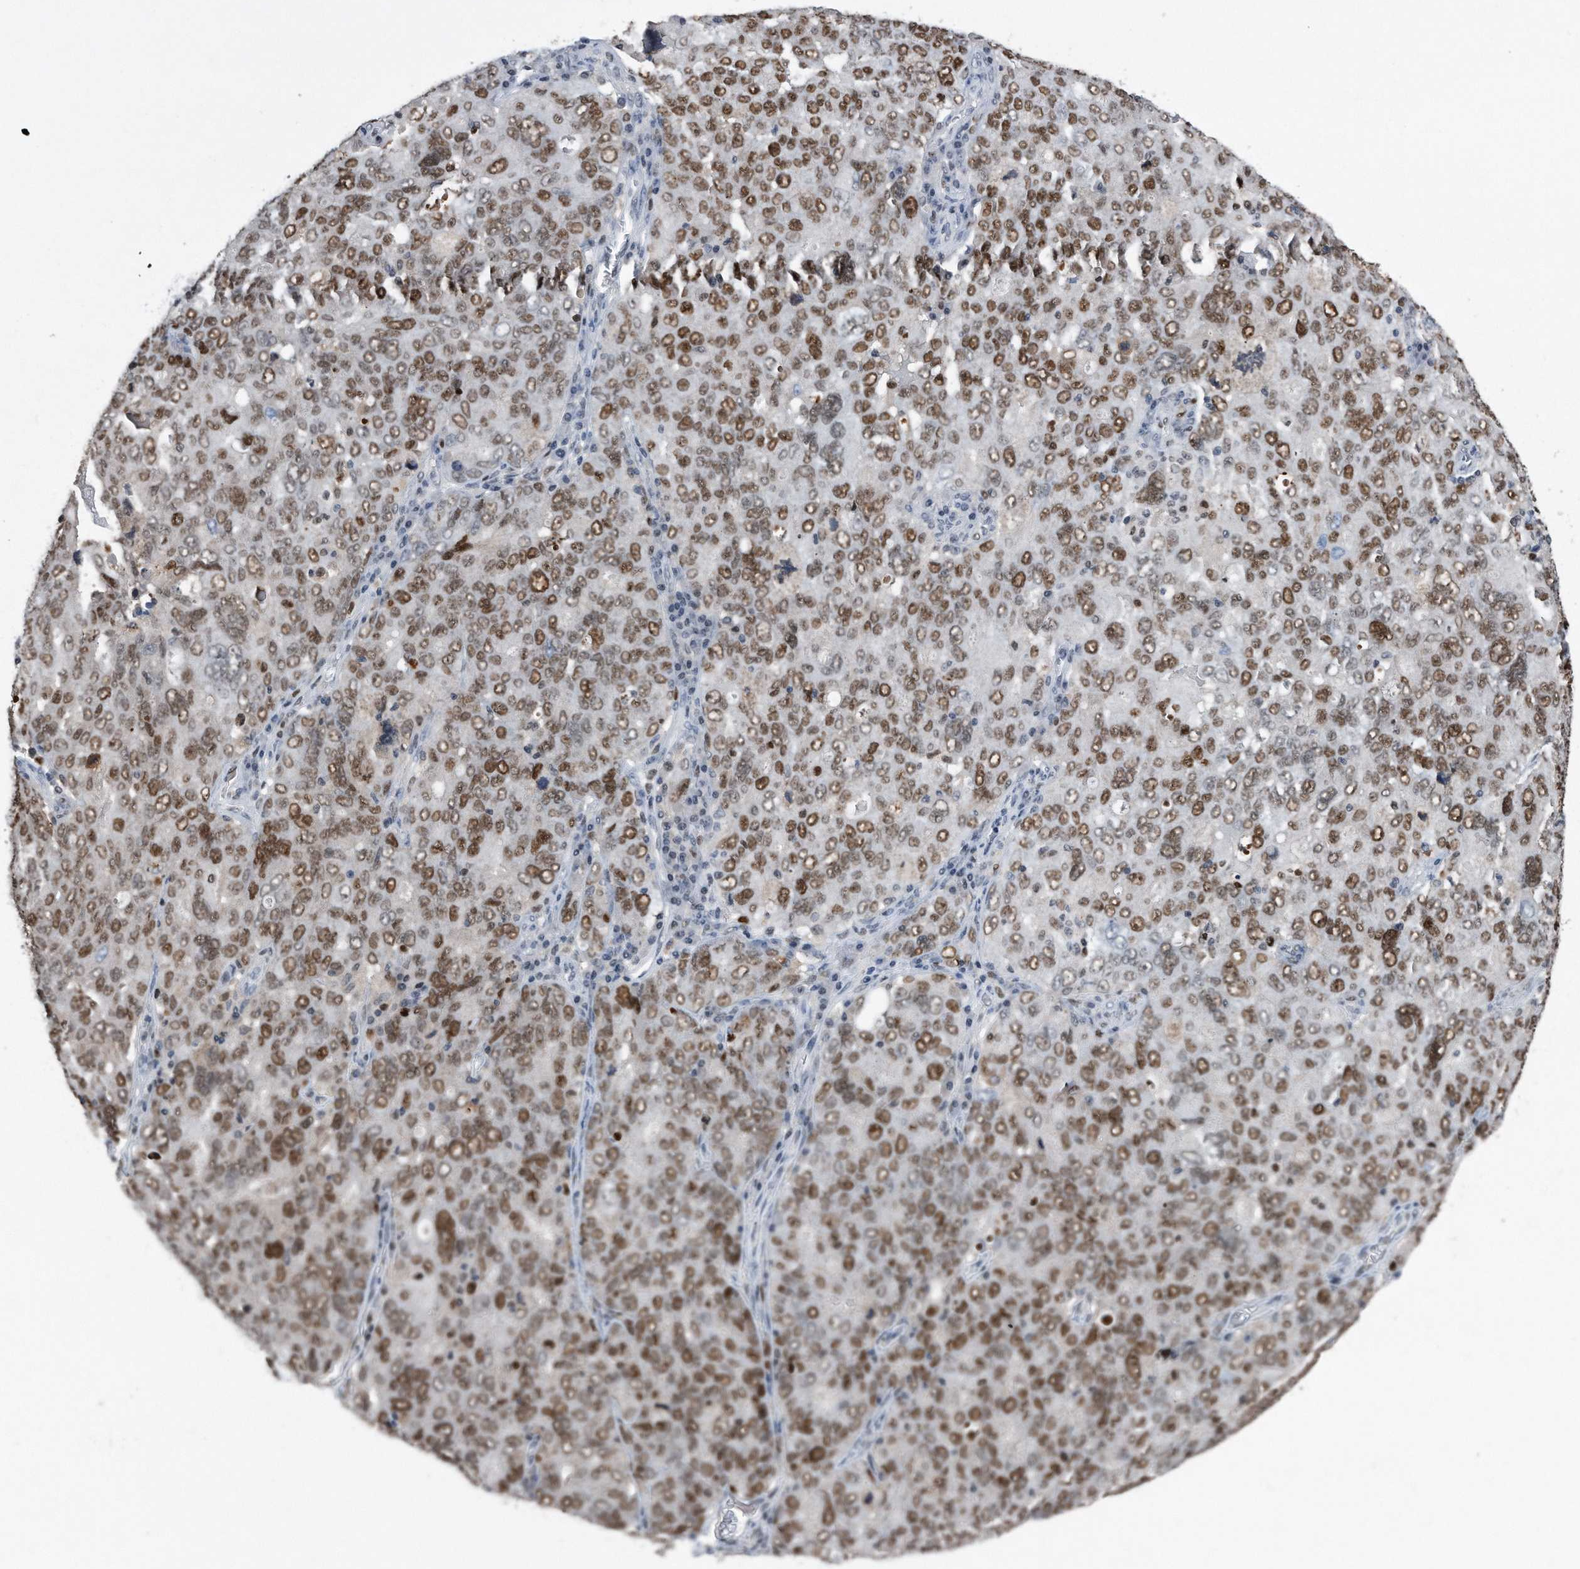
{"staining": {"intensity": "moderate", "quantity": ">75%", "location": "nuclear"}, "tissue": "ovarian cancer", "cell_type": "Tumor cells", "image_type": "cancer", "snomed": [{"axis": "morphology", "description": "Carcinoma, endometroid"}, {"axis": "topography", "description": "Ovary"}], "caption": "Protein expression analysis of endometroid carcinoma (ovarian) displays moderate nuclear positivity in approximately >75% of tumor cells.", "gene": "PCNA", "patient": {"sex": "female", "age": 62}}